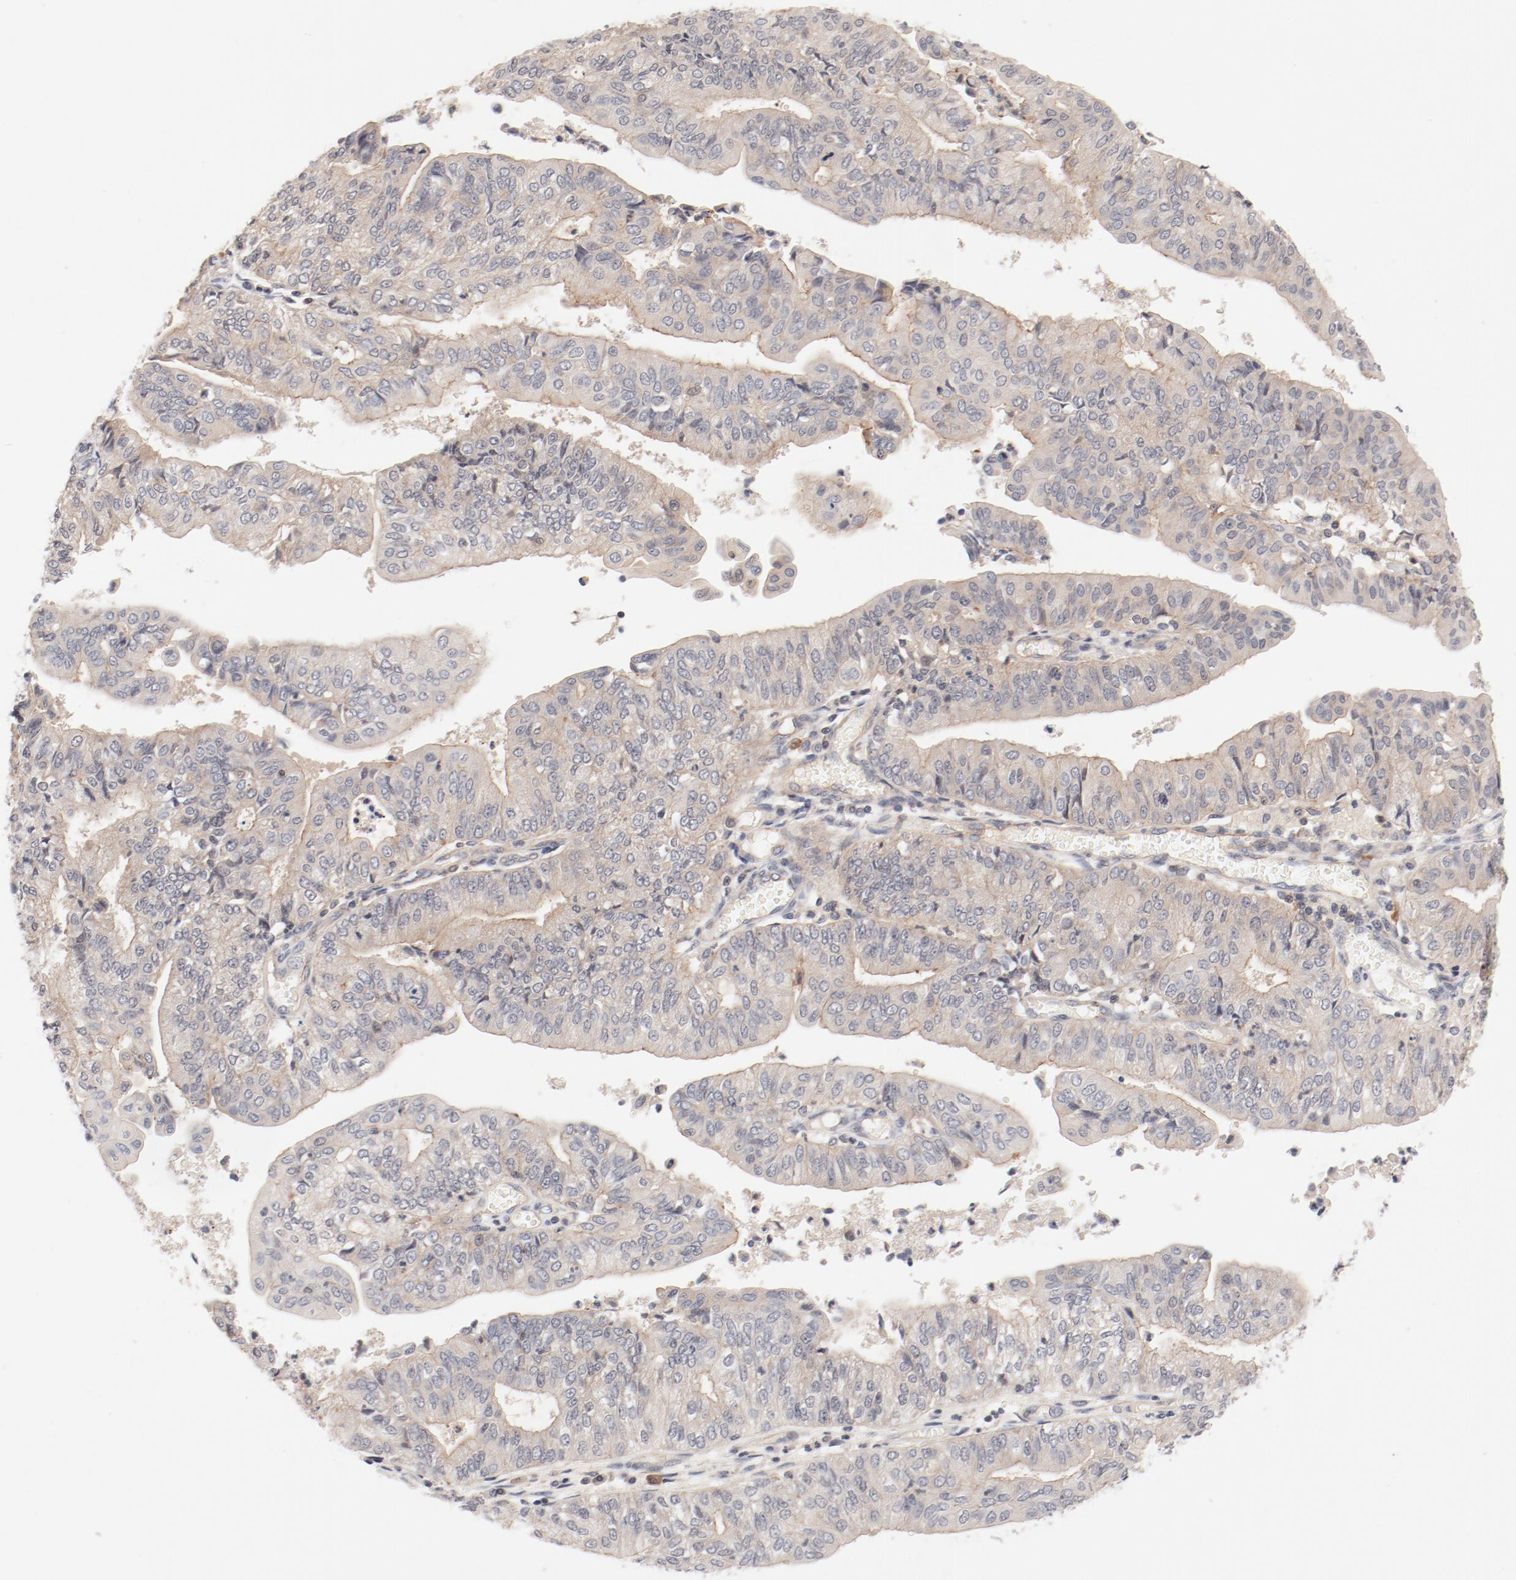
{"staining": {"intensity": "weak", "quantity": "<25%", "location": "cytoplasmic/membranous"}, "tissue": "endometrial cancer", "cell_type": "Tumor cells", "image_type": "cancer", "snomed": [{"axis": "morphology", "description": "Adenocarcinoma, NOS"}, {"axis": "topography", "description": "Endometrium"}], "caption": "Immunohistochemistry histopathology image of human endometrial cancer (adenocarcinoma) stained for a protein (brown), which displays no expression in tumor cells. (Brightfield microscopy of DAB (3,3'-diaminobenzidine) immunohistochemistry (IHC) at high magnification).", "gene": "ZNF267", "patient": {"sex": "female", "age": 59}}